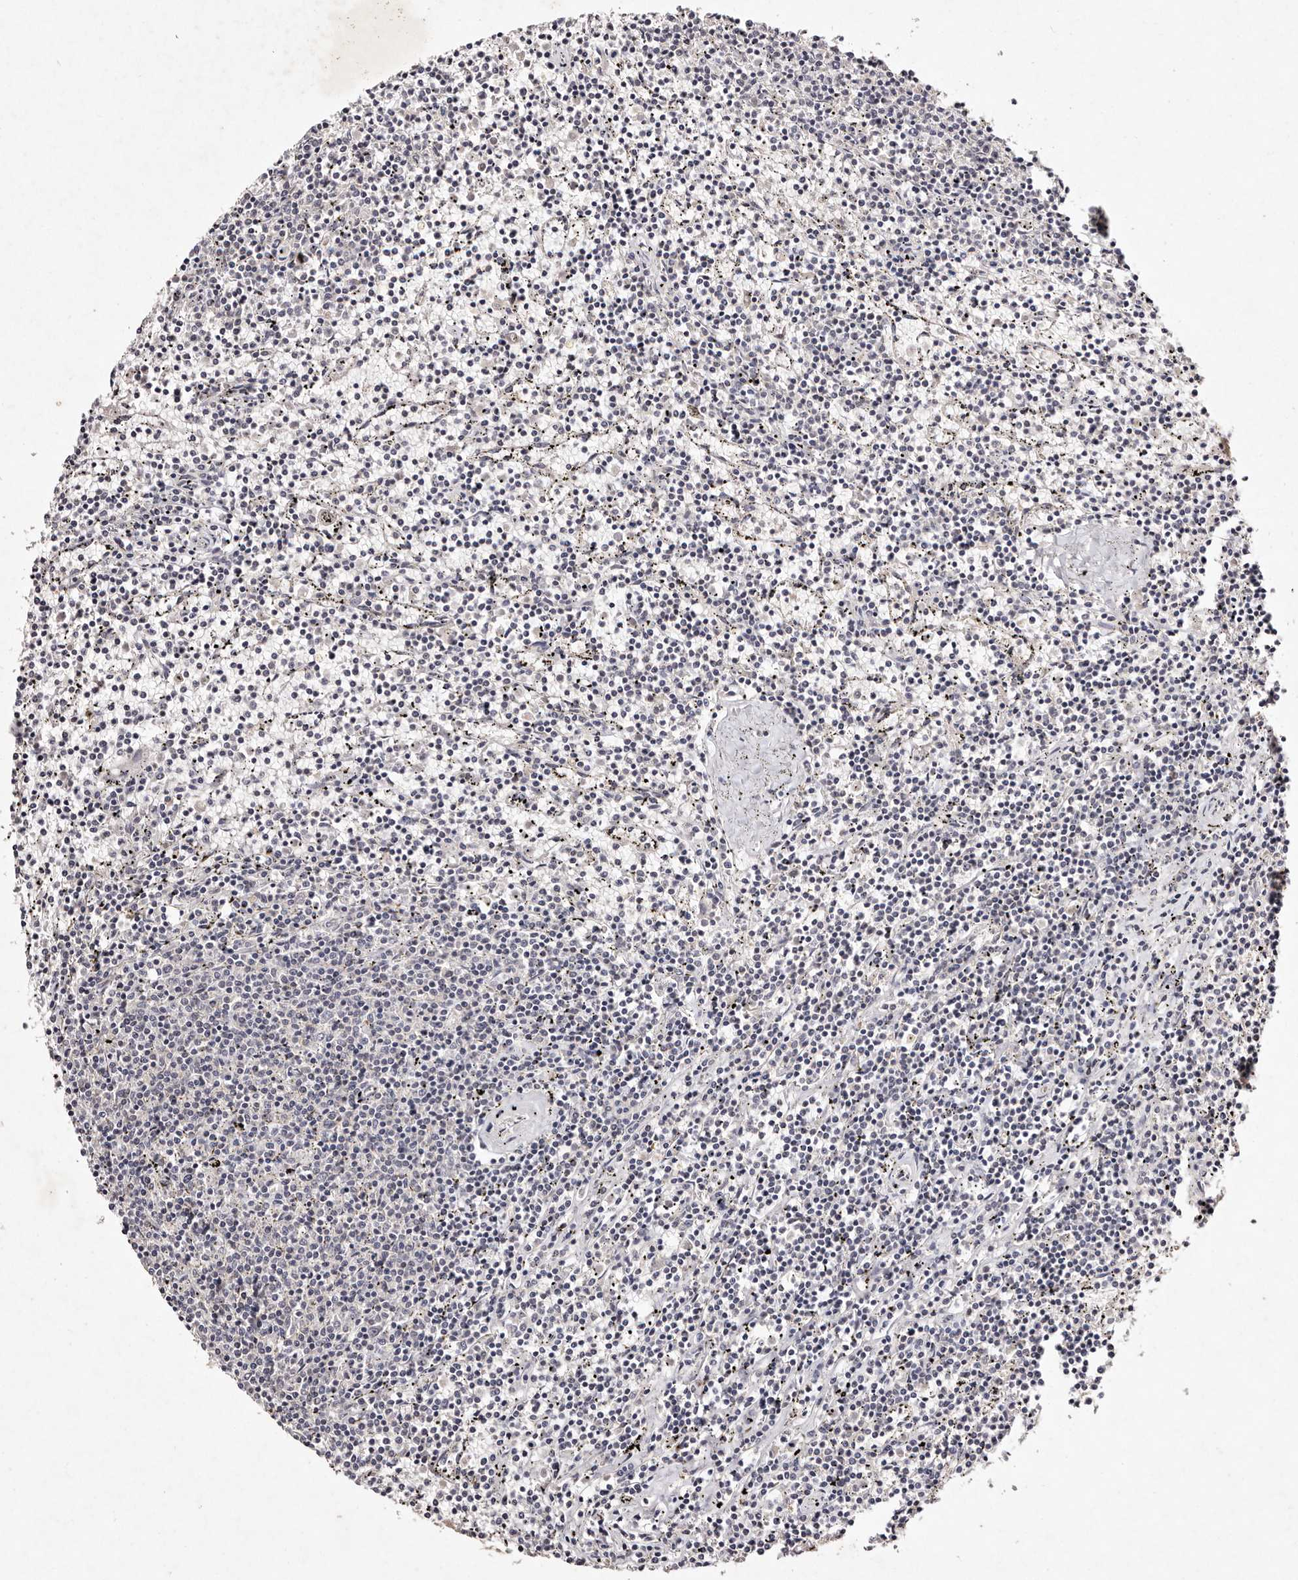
{"staining": {"intensity": "negative", "quantity": "none", "location": "none"}, "tissue": "lymphoma", "cell_type": "Tumor cells", "image_type": "cancer", "snomed": [{"axis": "morphology", "description": "Malignant lymphoma, non-Hodgkin's type, Low grade"}, {"axis": "topography", "description": "Spleen"}], "caption": "Tumor cells show no significant positivity in malignant lymphoma, non-Hodgkin's type (low-grade).", "gene": "TSC2", "patient": {"sex": "female", "age": 50}}